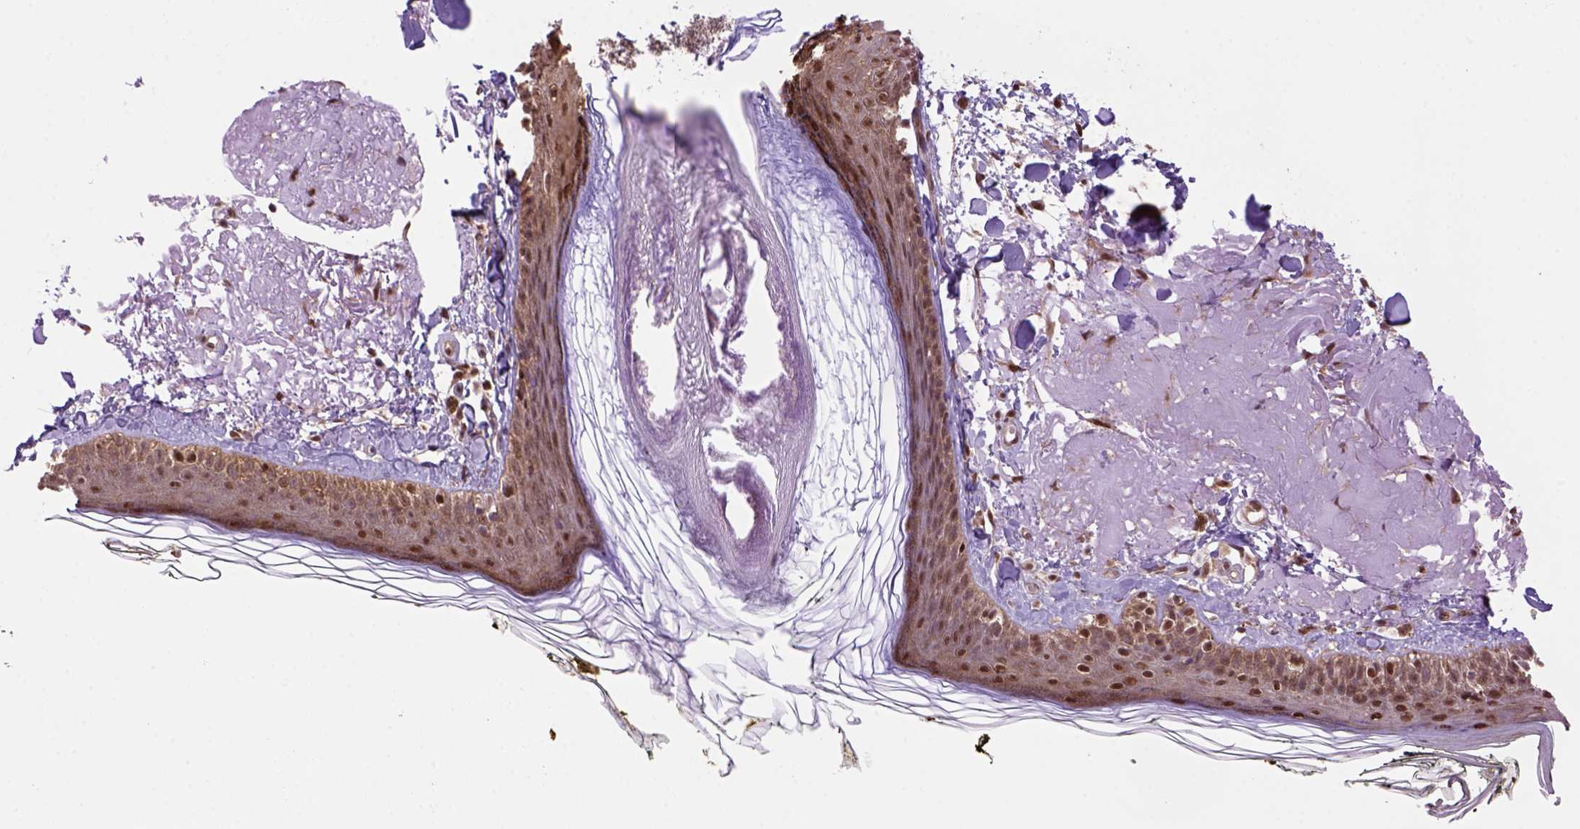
{"staining": {"intensity": "strong", "quantity": ">75%", "location": "cytoplasmic/membranous,nuclear"}, "tissue": "skin", "cell_type": "Fibroblasts", "image_type": "normal", "snomed": [{"axis": "morphology", "description": "Normal tissue, NOS"}, {"axis": "topography", "description": "Skin"}], "caption": "A brown stain shows strong cytoplasmic/membranous,nuclear staining of a protein in fibroblasts of normal skin.", "gene": "PSMC2", "patient": {"sex": "male", "age": 76}}